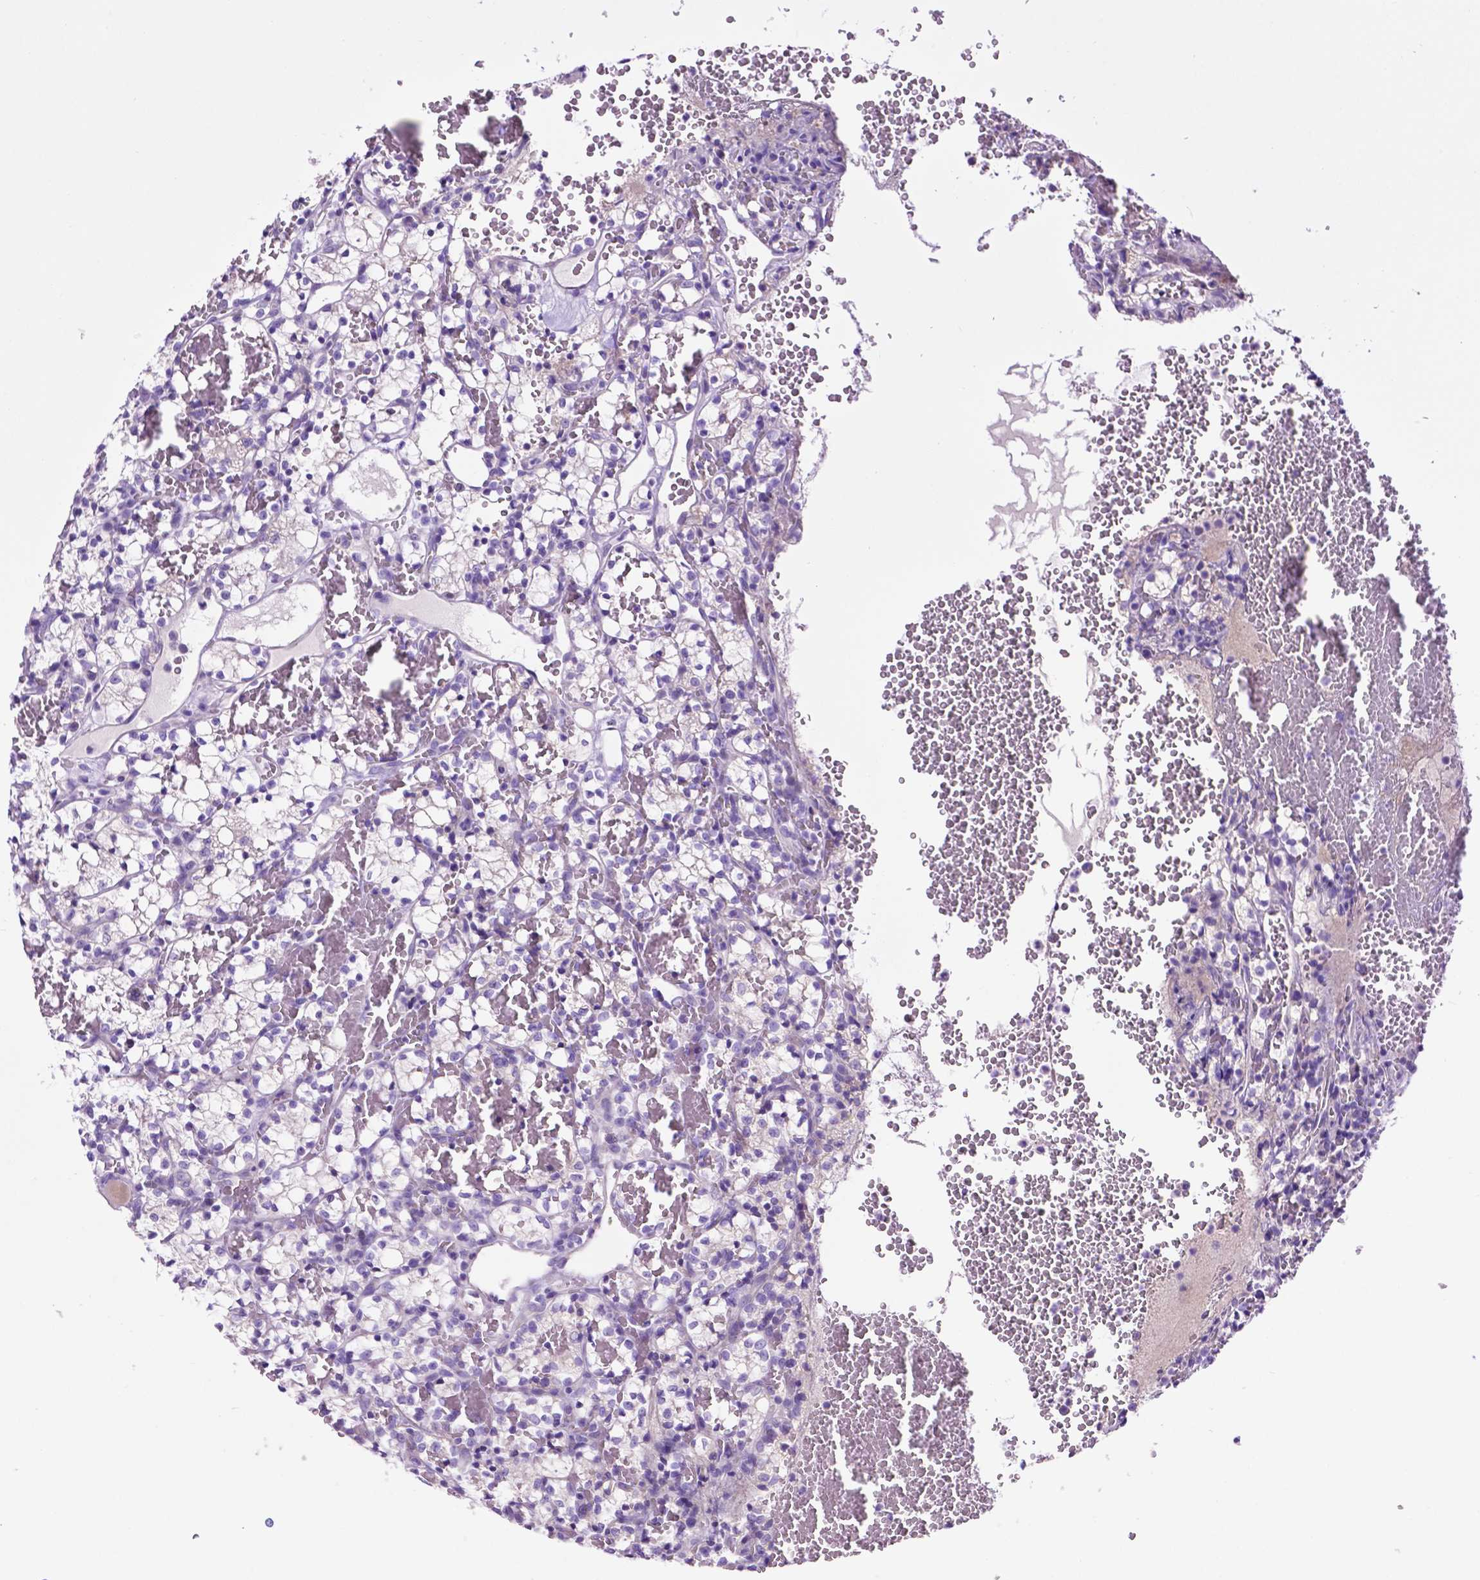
{"staining": {"intensity": "negative", "quantity": "none", "location": "none"}, "tissue": "renal cancer", "cell_type": "Tumor cells", "image_type": "cancer", "snomed": [{"axis": "morphology", "description": "Adenocarcinoma, NOS"}, {"axis": "topography", "description": "Kidney"}], "caption": "This is a micrograph of immunohistochemistry staining of renal cancer (adenocarcinoma), which shows no expression in tumor cells.", "gene": "PHYHIP", "patient": {"sex": "female", "age": 69}}